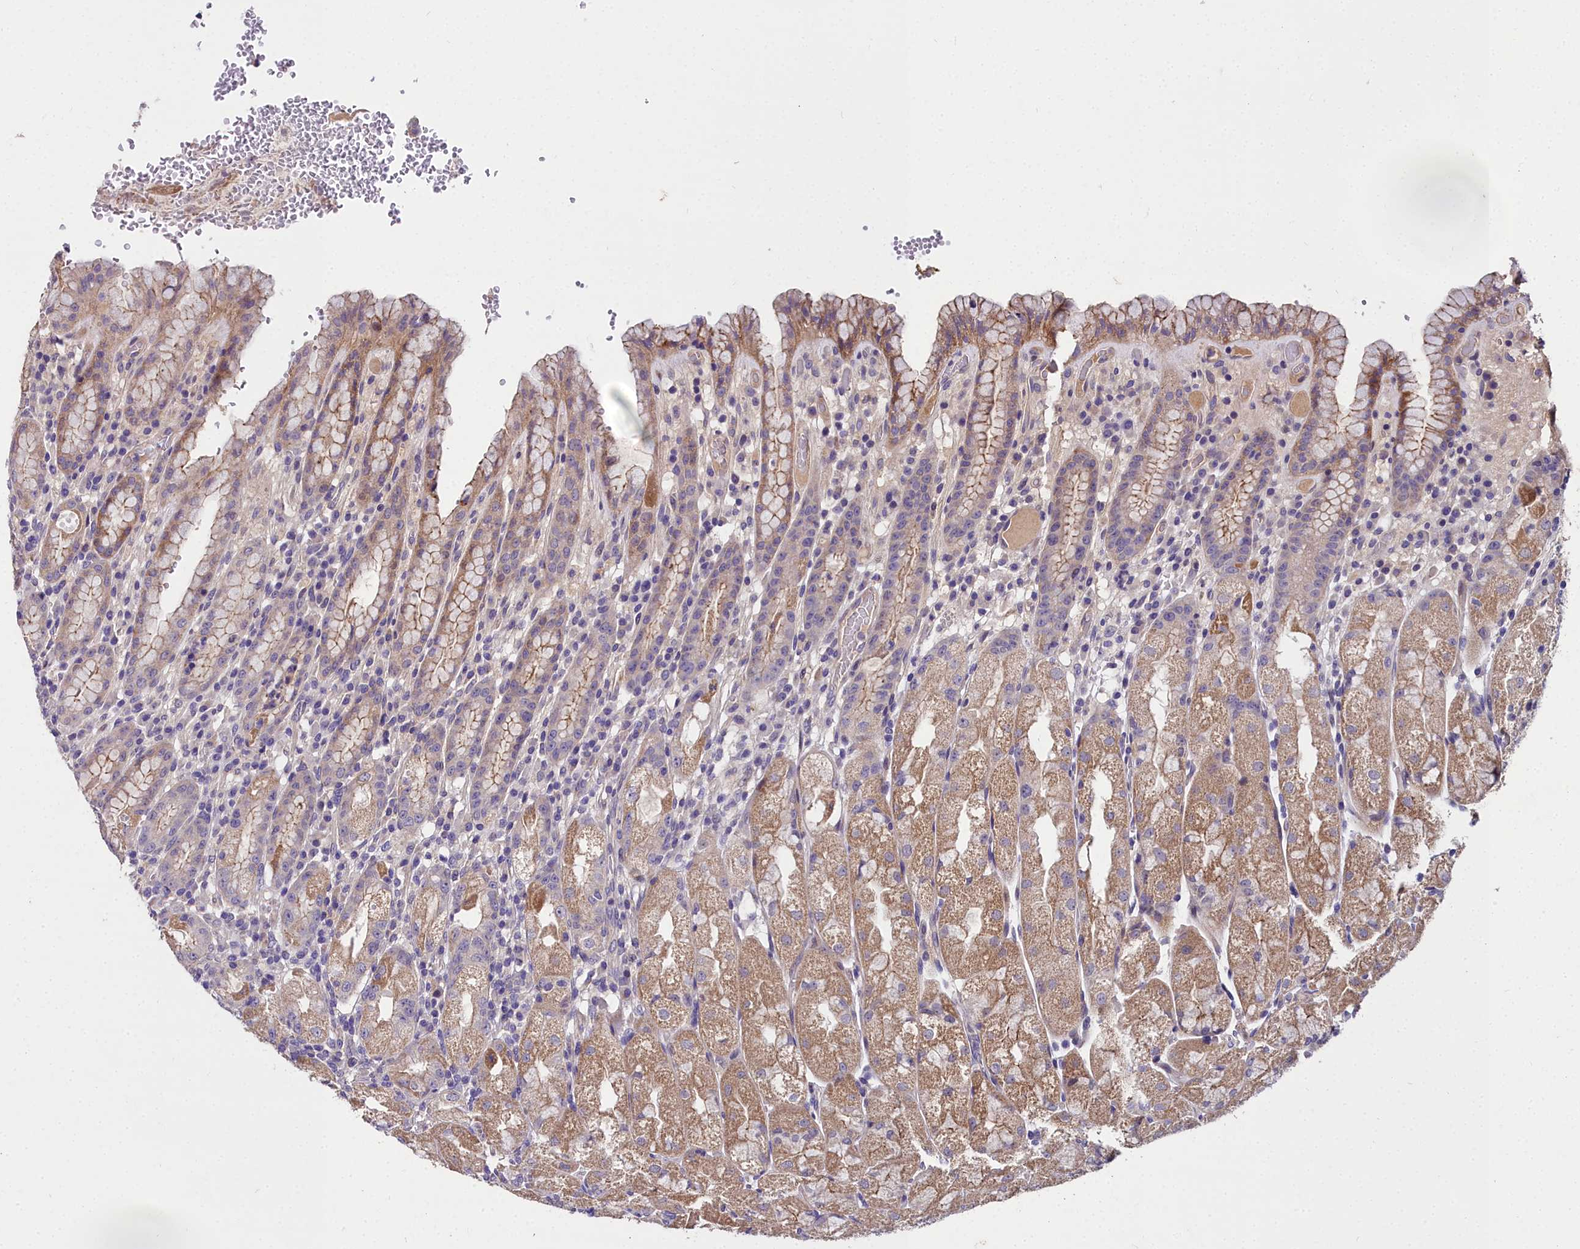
{"staining": {"intensity": "moderate", "quantity": "25%-75%", "location": "cytoplasmic/membranous"}, "tissue": "stomach", "cell_type": "Glandular cells", "image_type": "normal", "snomed": [{"axis": "morphology", "description": "Normal tissue, NOS"}, {"axis": "topography", "description": "Stomach, upper"}], "caption": "The histopathology image shows a brown stain indicating the presence of a protein in the cytoplasmic/membranous of glandular cells in stomach.", "gene": "NT5M", "patient": {"sex": "male", "age": 52}}